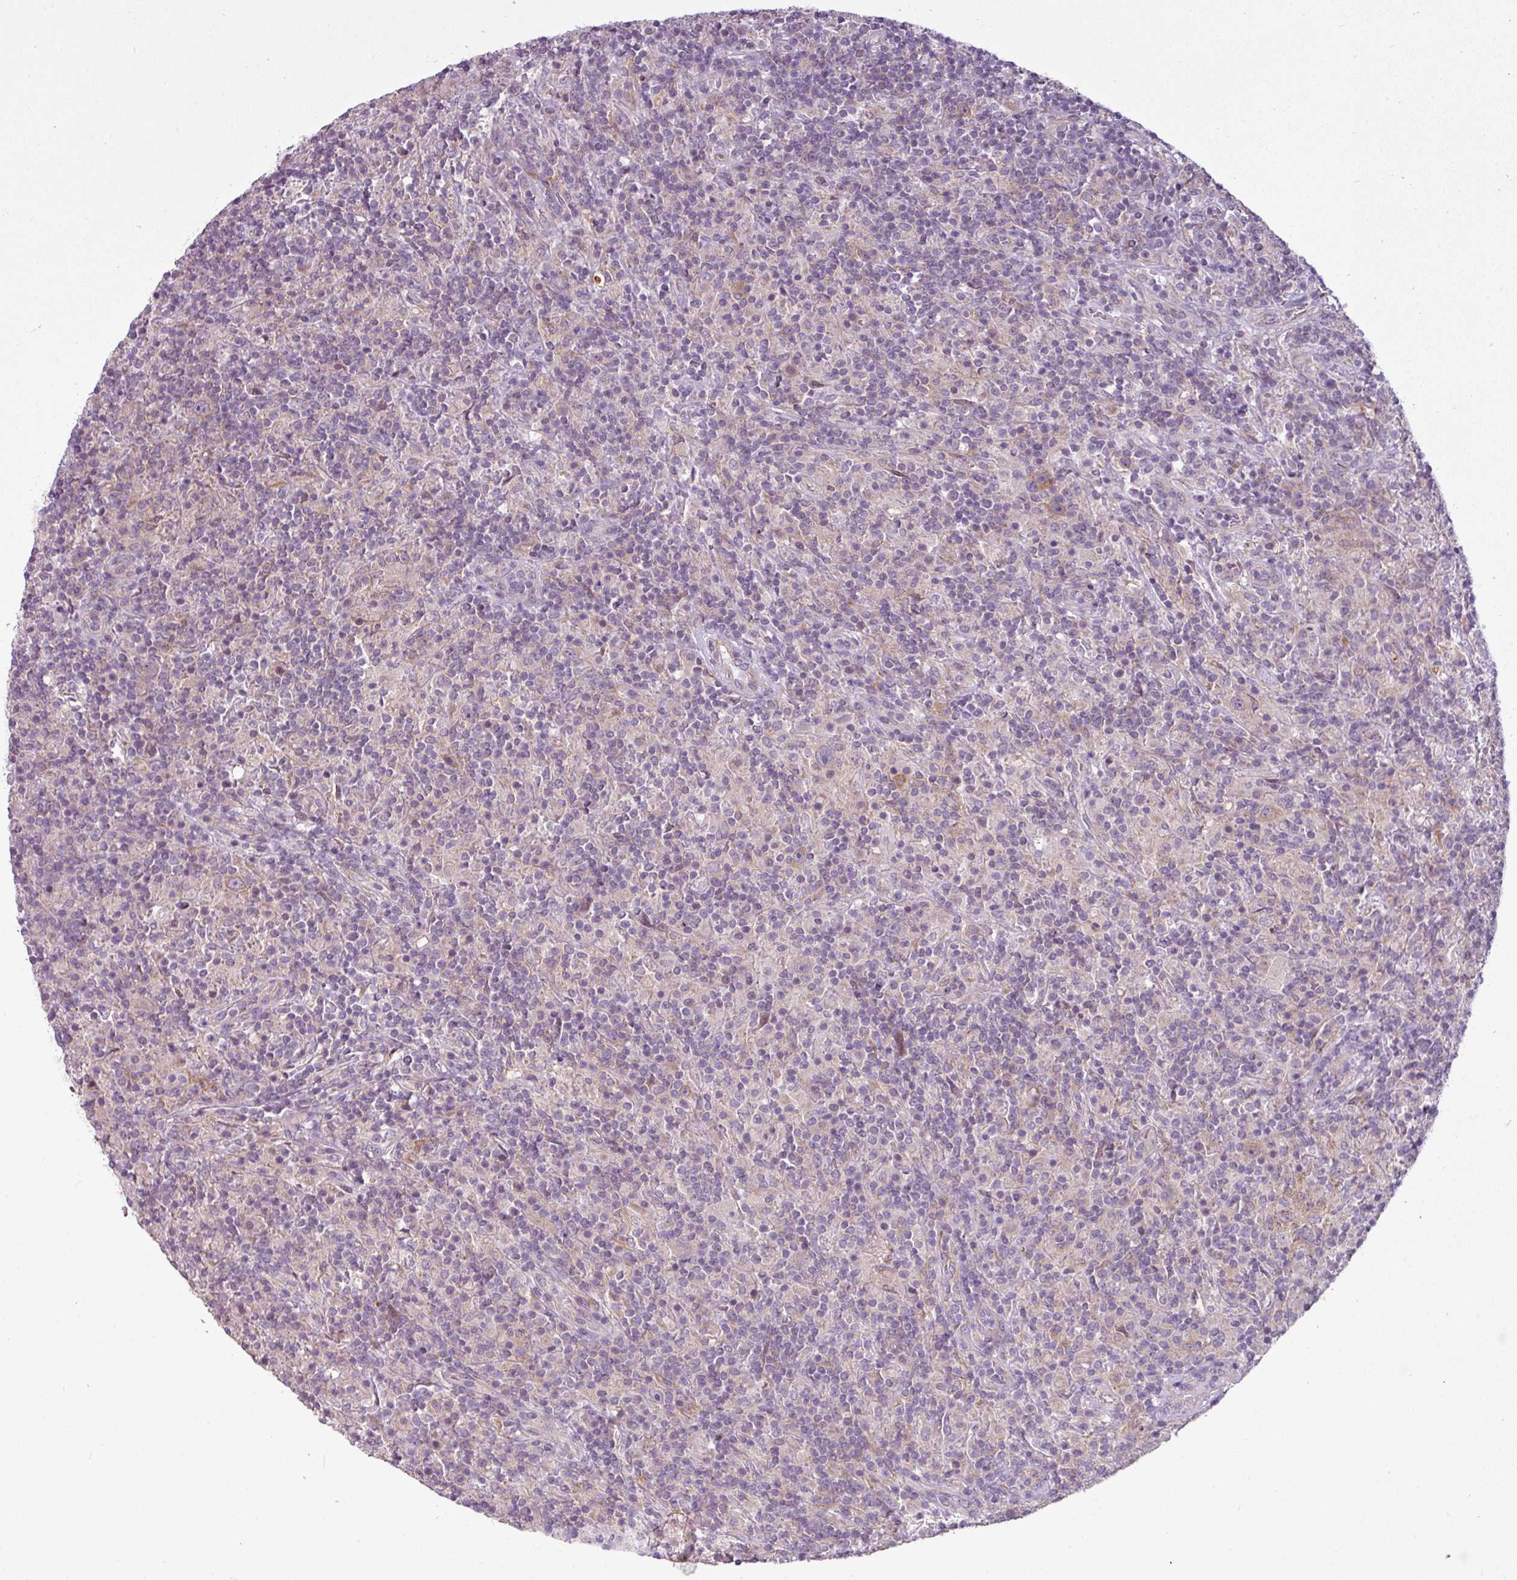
{"staining": {"intensity": "weak", "quantity": "<25%", "location": "cytoplasmic/membranous"}, "tissue": "lymphoma", "cell_type": "Tumor cells", "image_type": "cancer", "snomed": [{"axis": "morphology", "description": "Hodgkin's disease, NOS"}, {"axis": "topography", "description": "Lymph node"}], "caption": "Lymphoma stained for a protein using IHC shows no staining tumor cells.", "gene": "CAMK2B", "patient": {"sex": "male", "age": 70}}